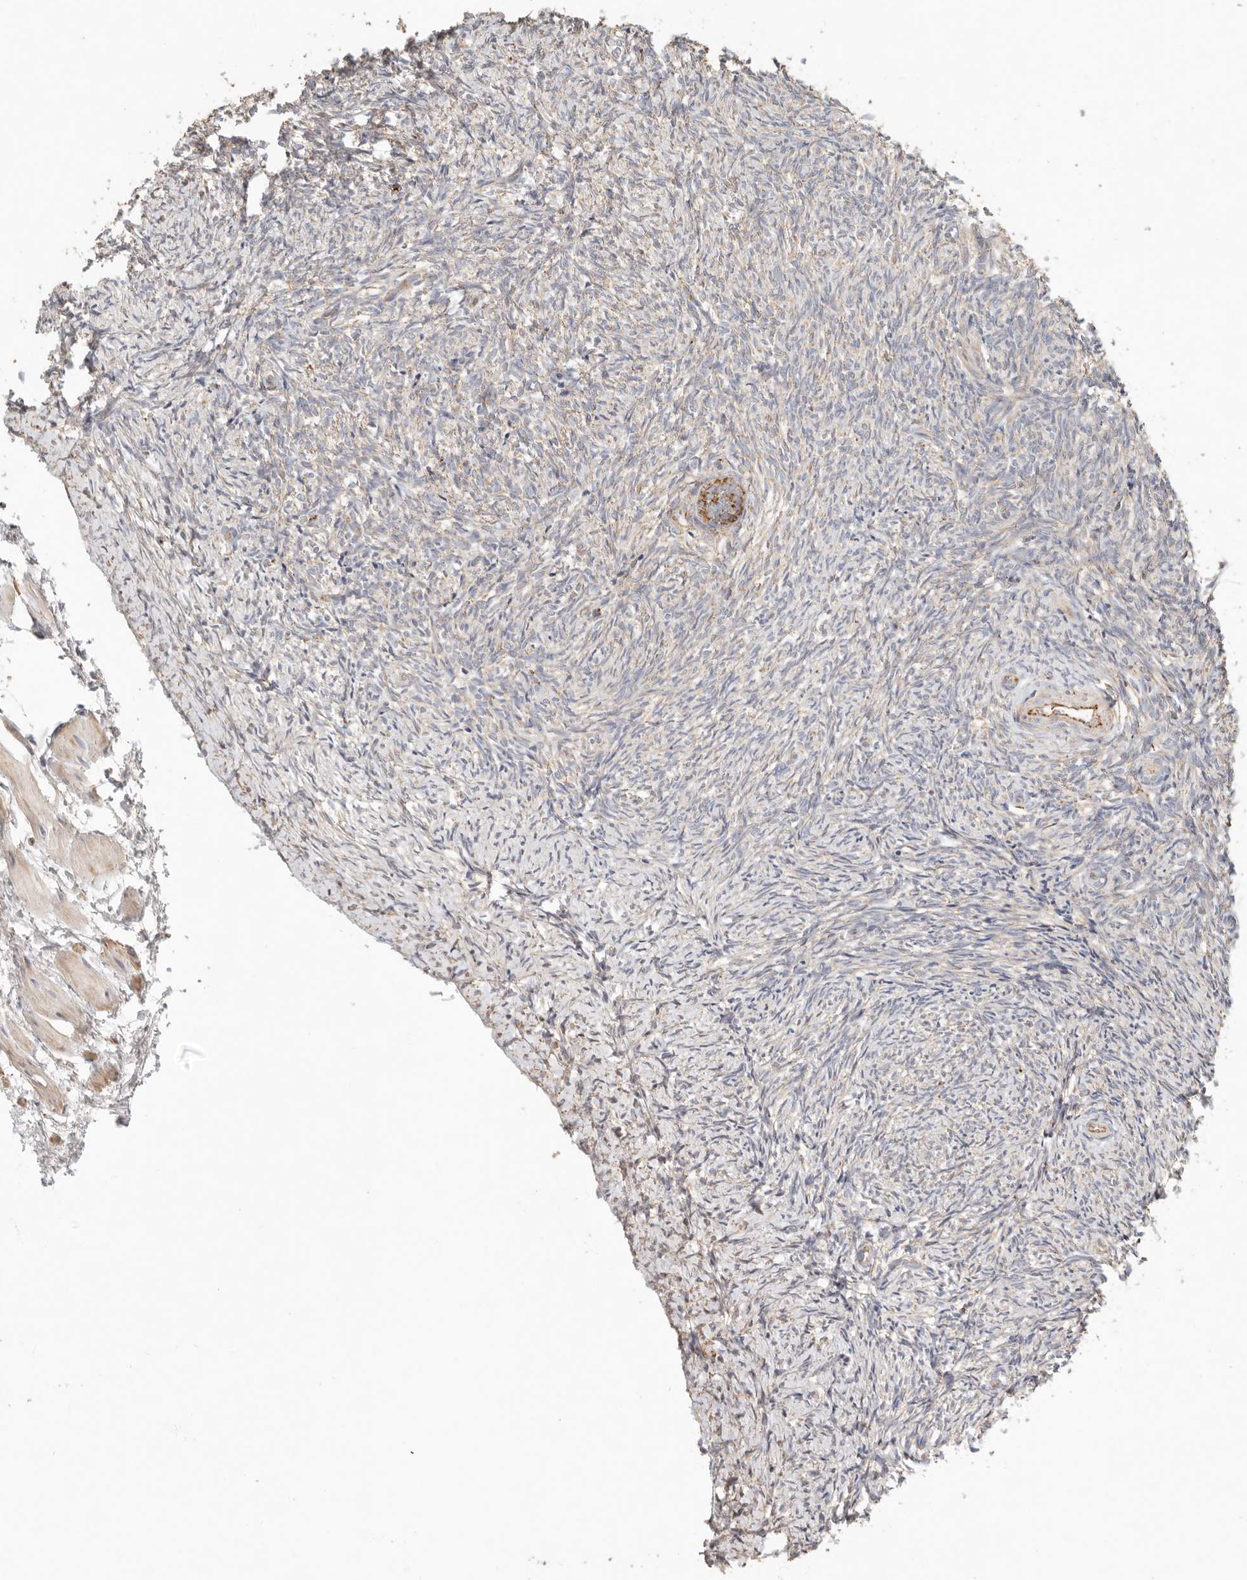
{"staining": {"intensity": "moderate", "quantity": ">75%", "location": "cytoplasmic/membranous"}, "tissue": "ovary", "cell_type": "Follicle cells", "image_type": "normal", "snomed": [{"axis": "morphology", "description": "Normal tissue, NOS"}, {"axis": "topography", "description": "Ovary"}], "caption": "IHC histopathology image of benign human ovary stained for a protein (brown), which demonstrates medium levels of moderate cytoplasmic/membranous expression in approximately >75% of follicle cells.", "gene": "ARHGEF10L", "patient": {"sex": "female", "age": 41}}